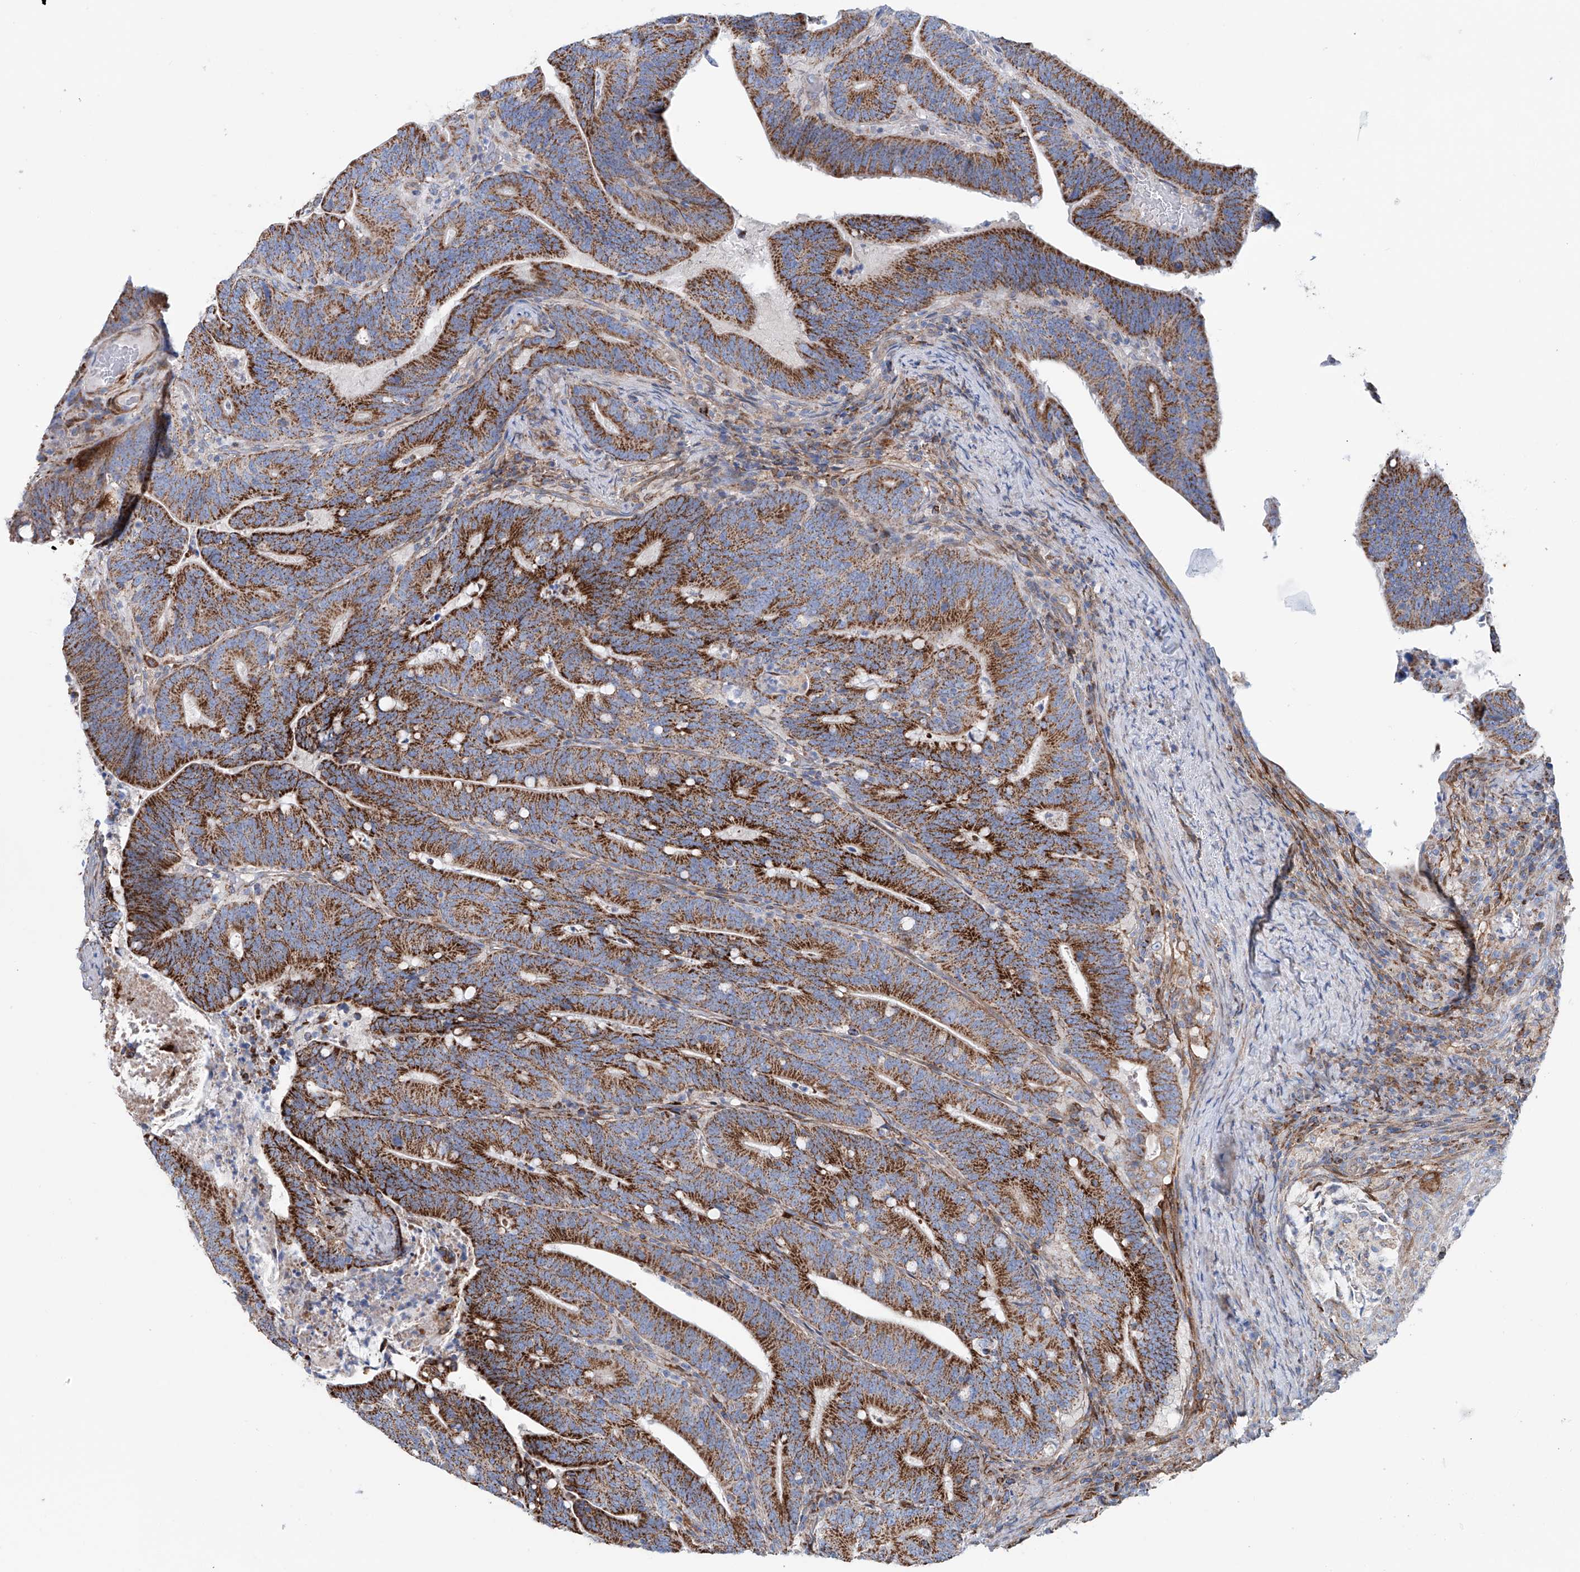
{"staining": {"intensity": "strong", "quantity": ">75%", "location": "cytoplasmic/membranous"}, "tissue": "colorectal cancer", "cell_type": "Tumor cells", "image_type": "cancer", "snomed": [{"axis": "morphology", "description": "Adenocarcinoma, NOS"}, {"axis": "topography", "description": "Colon"}], "caption": "Immunohistochemical staining of adenocarcinoma (colorectal) exhibits high levels of strong cytoplasmic/membranous positivity in approximately >75% of tumor cells. (IHC, brightfield microscopy, high magnification).", "gene": "ALDH6A1", "patient": {"sex": "female", "age": 66}}